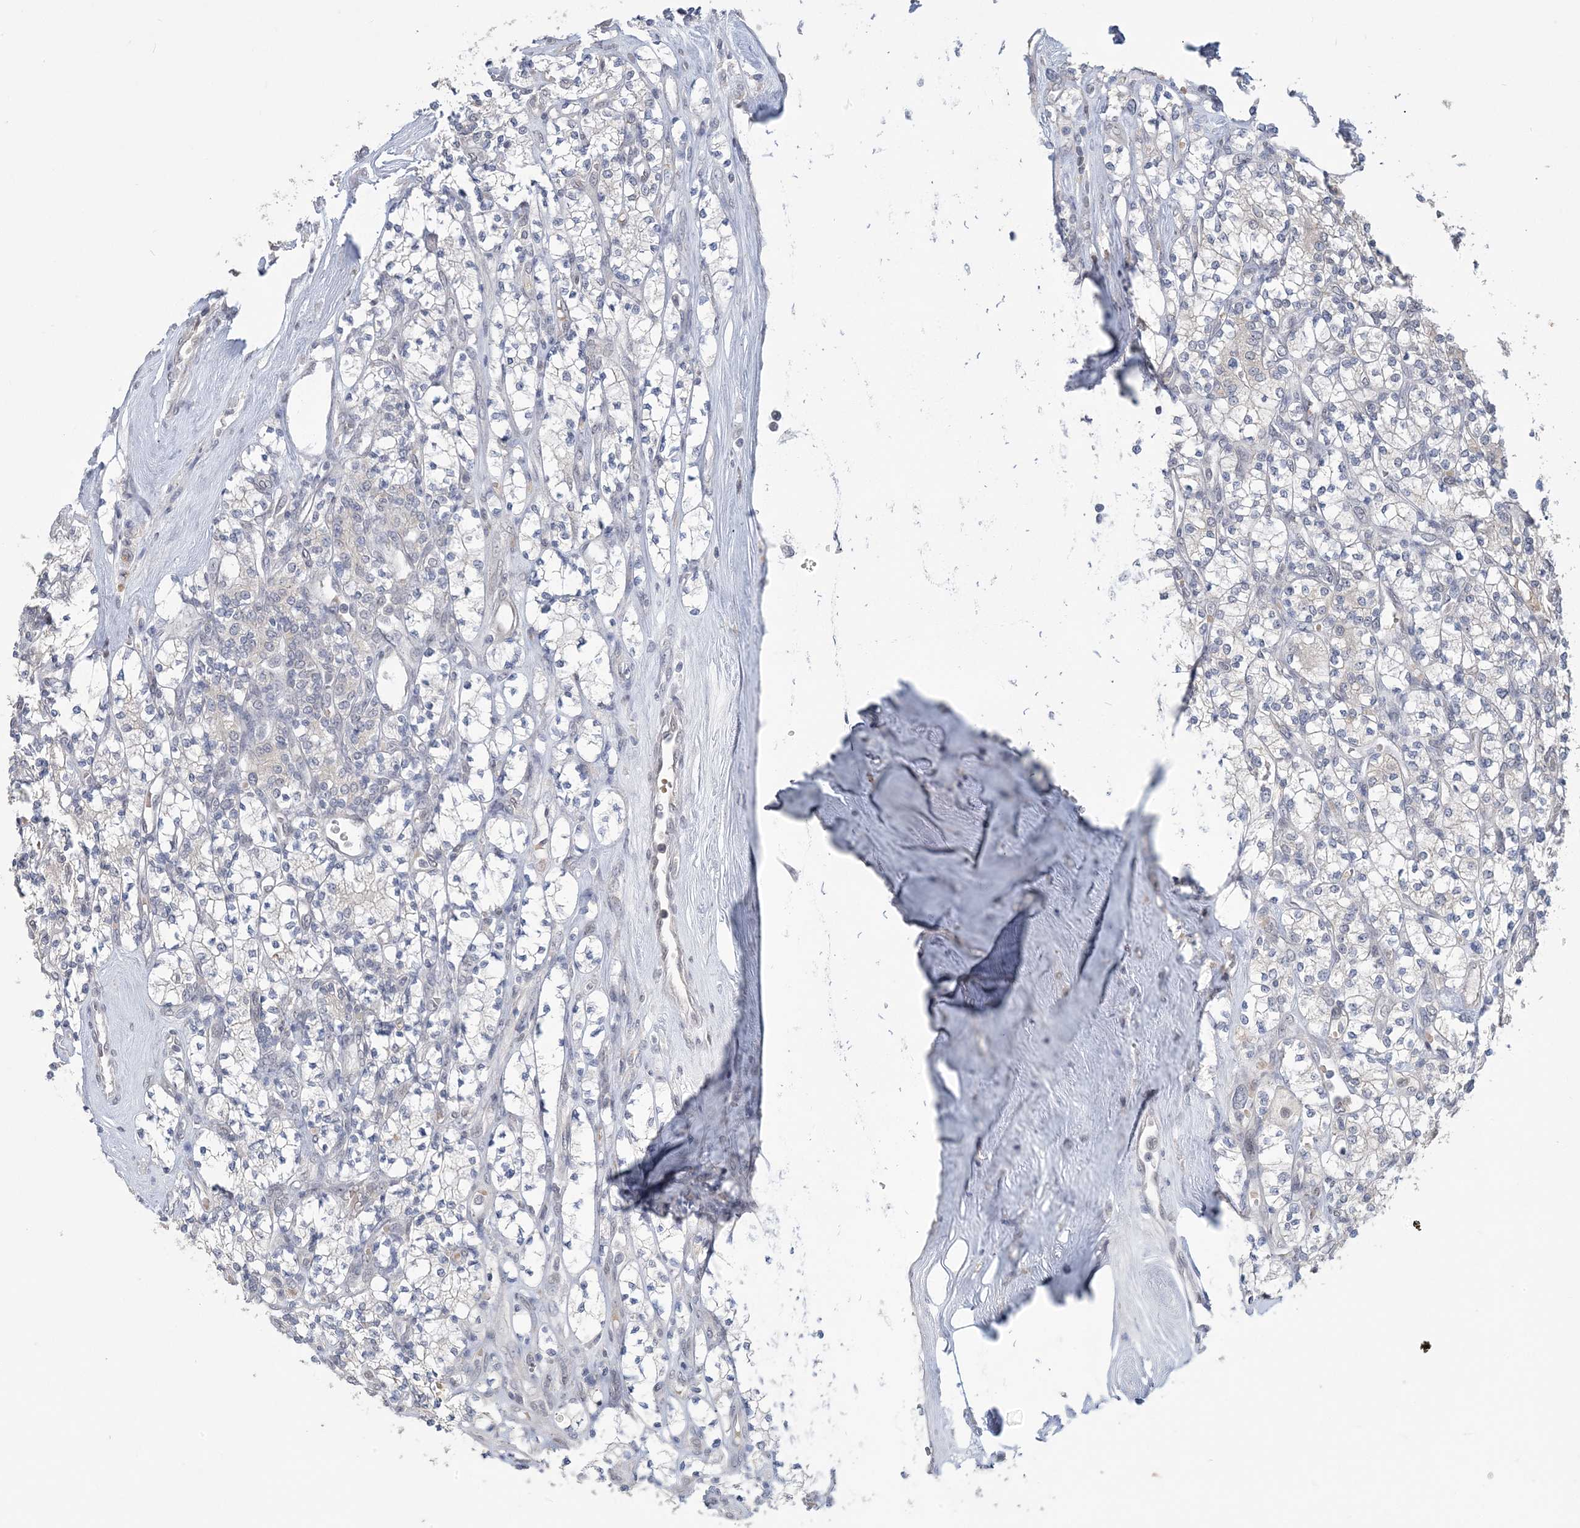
{"staining": {"intensity": "negative", "quantity": "none", "location": "none"}, "tissue": "renal cancer", "cell_type": "Tumor cells", "image_type": "cancer", "snomed": [{"axis": "morphology", "description": "Adenocarcinoma, NOS"}, {"axis": "topography", "description": "Kidney"}], "caption": "Immunohistochemistry of human renal cancer (adenocarcinoma) displays no expression in tumor cells.", "gene": "ZBTB7A", "patient": {"sex": "male", "age": 77}}